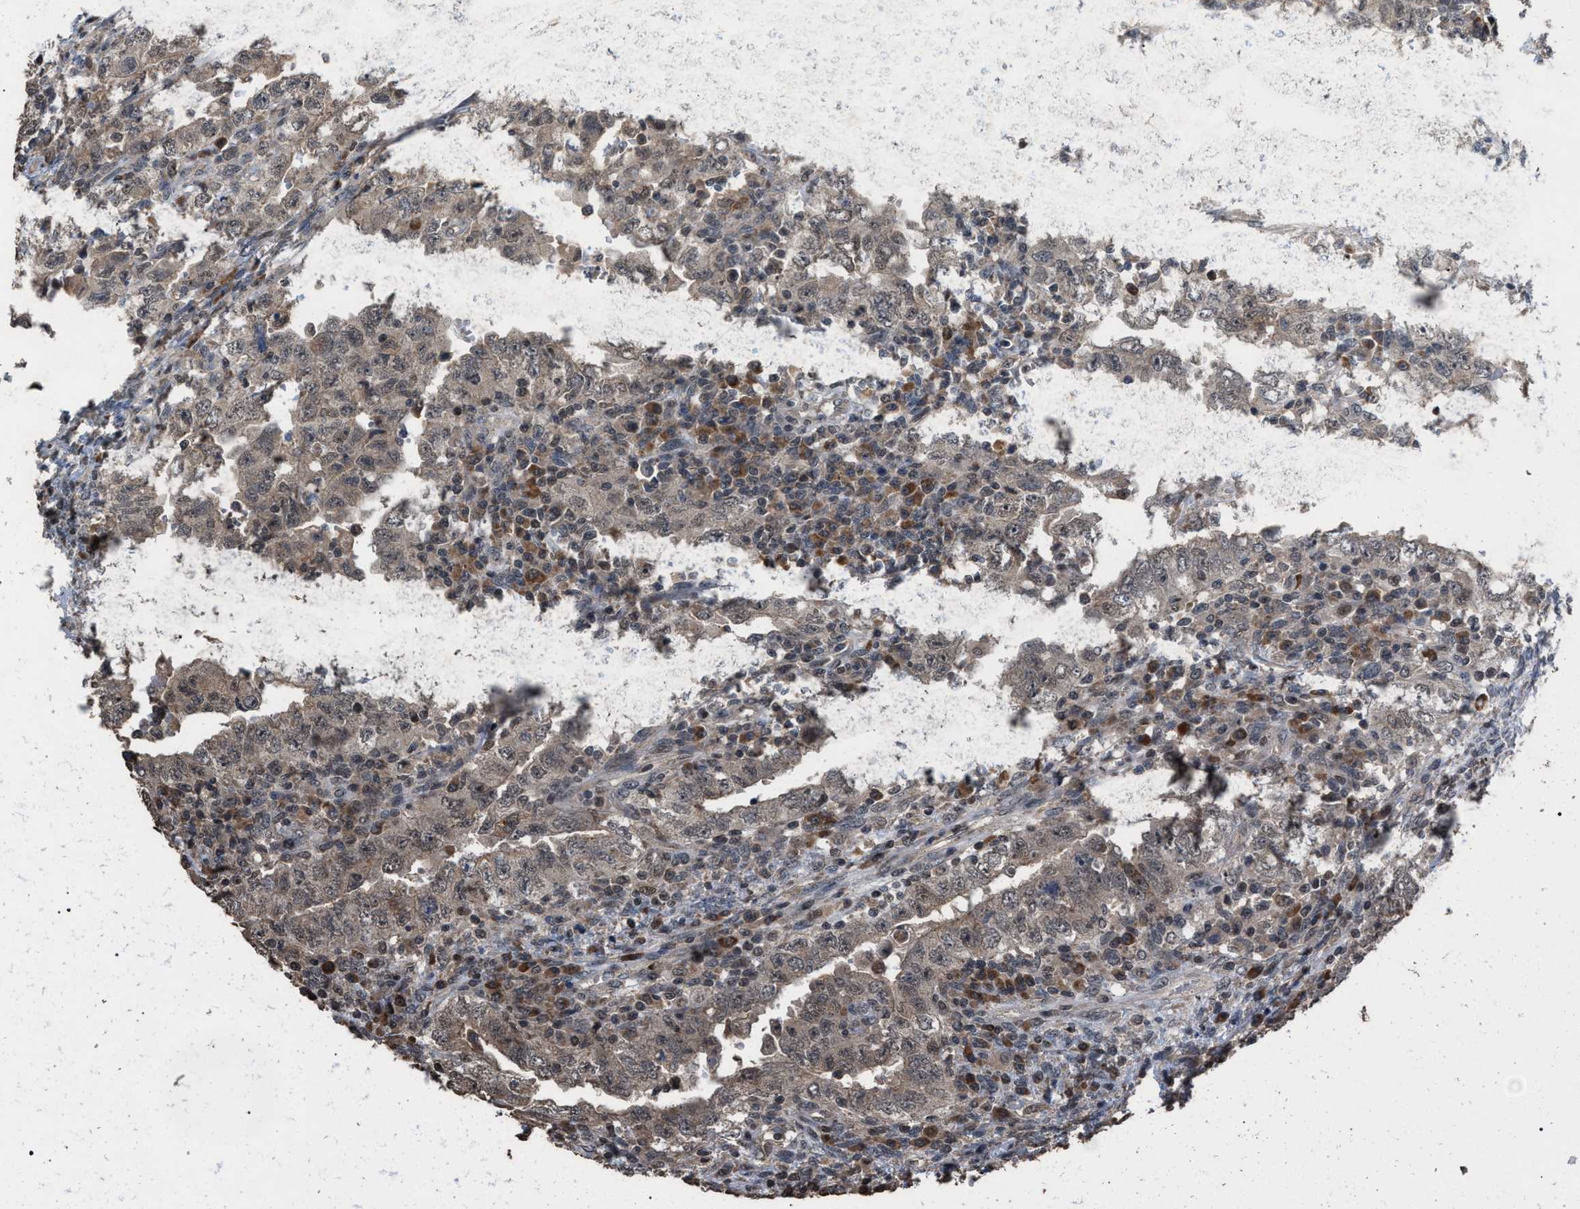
{"staining": {"intensity": "weak", "quantity": ">75%", "location": "cytoplasmic/membranous"}, "tissue": "testis cancer", "cell_type": "Tumor cells", "image_type": "cancer", "snomed": [{"axis": "morphology", "description": "Carcinoma, Embryonal, NOS"}, {"axis": "topography", "description": "Testis"}], "caption": "Immunohistochemistry of human embryonal carcinoma (testis) reveals low levels of weak cytoplasmic/membranous expression in approximately >75% of tumor cells.", "gene": "NAA35", "patient": {"sex": "male", "age": 26}}